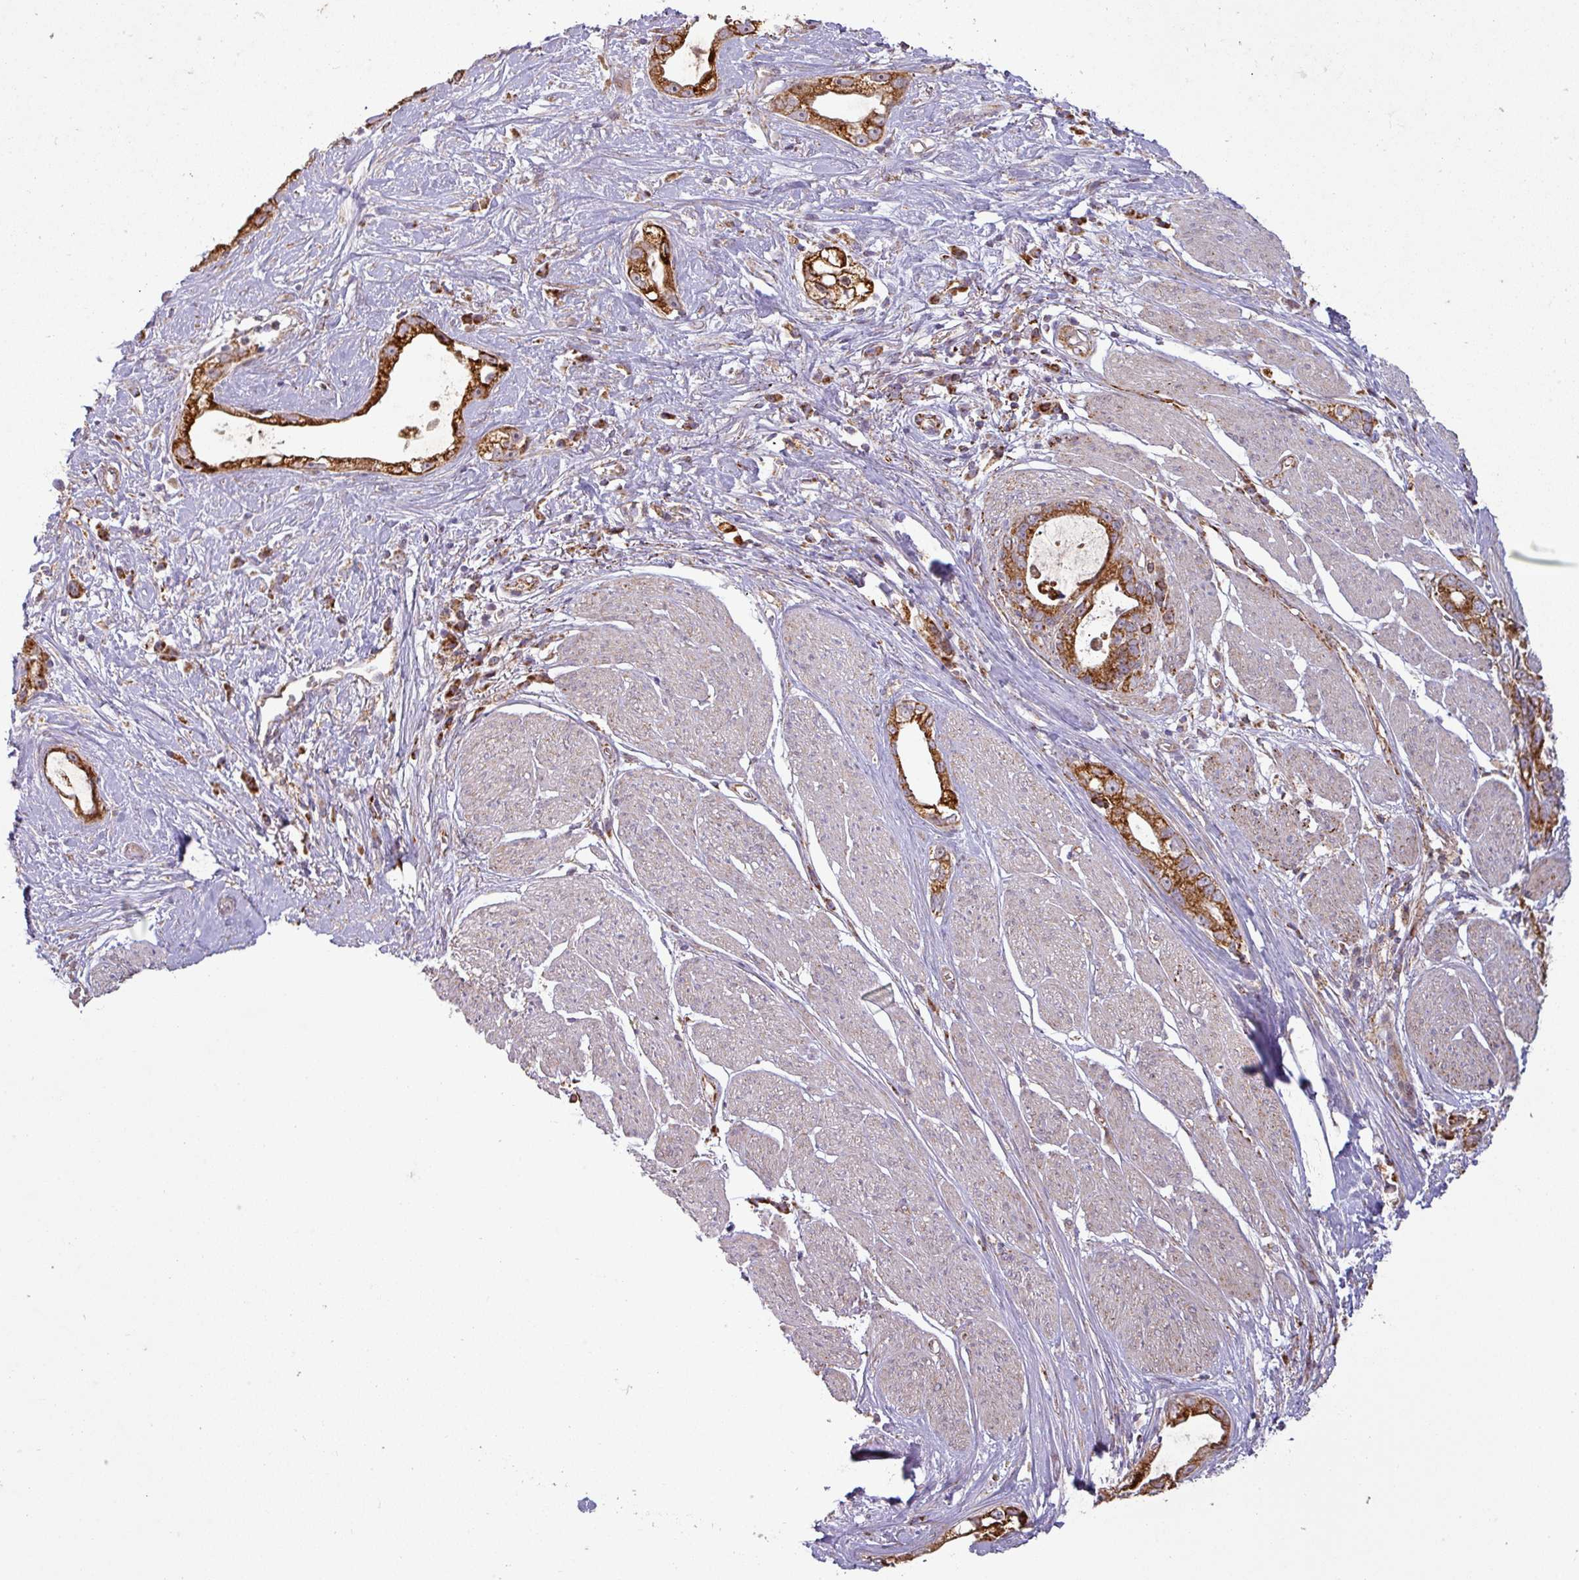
{"staining": {"intensity": "strong", "quantity": ">75%", "location": "cytoplasmic/membranous"}, "tissue": "stomach cancer", "cell_type": "Tumor cells", "image_type": "cancer", "snomed": [{"axis": "morphology", "description": "Adenocarcinoma, NOS"}, {"axis": "topography", "description": "Stomach"}], "caption": "This is a photomicrograph of immunohistochemistry staining of stomach cancer, which shows strong staining in the cytoplasmic/membranous of tumor cells.", "gene": "GPD2", "patient": {"sex": "male", "age": 55}}